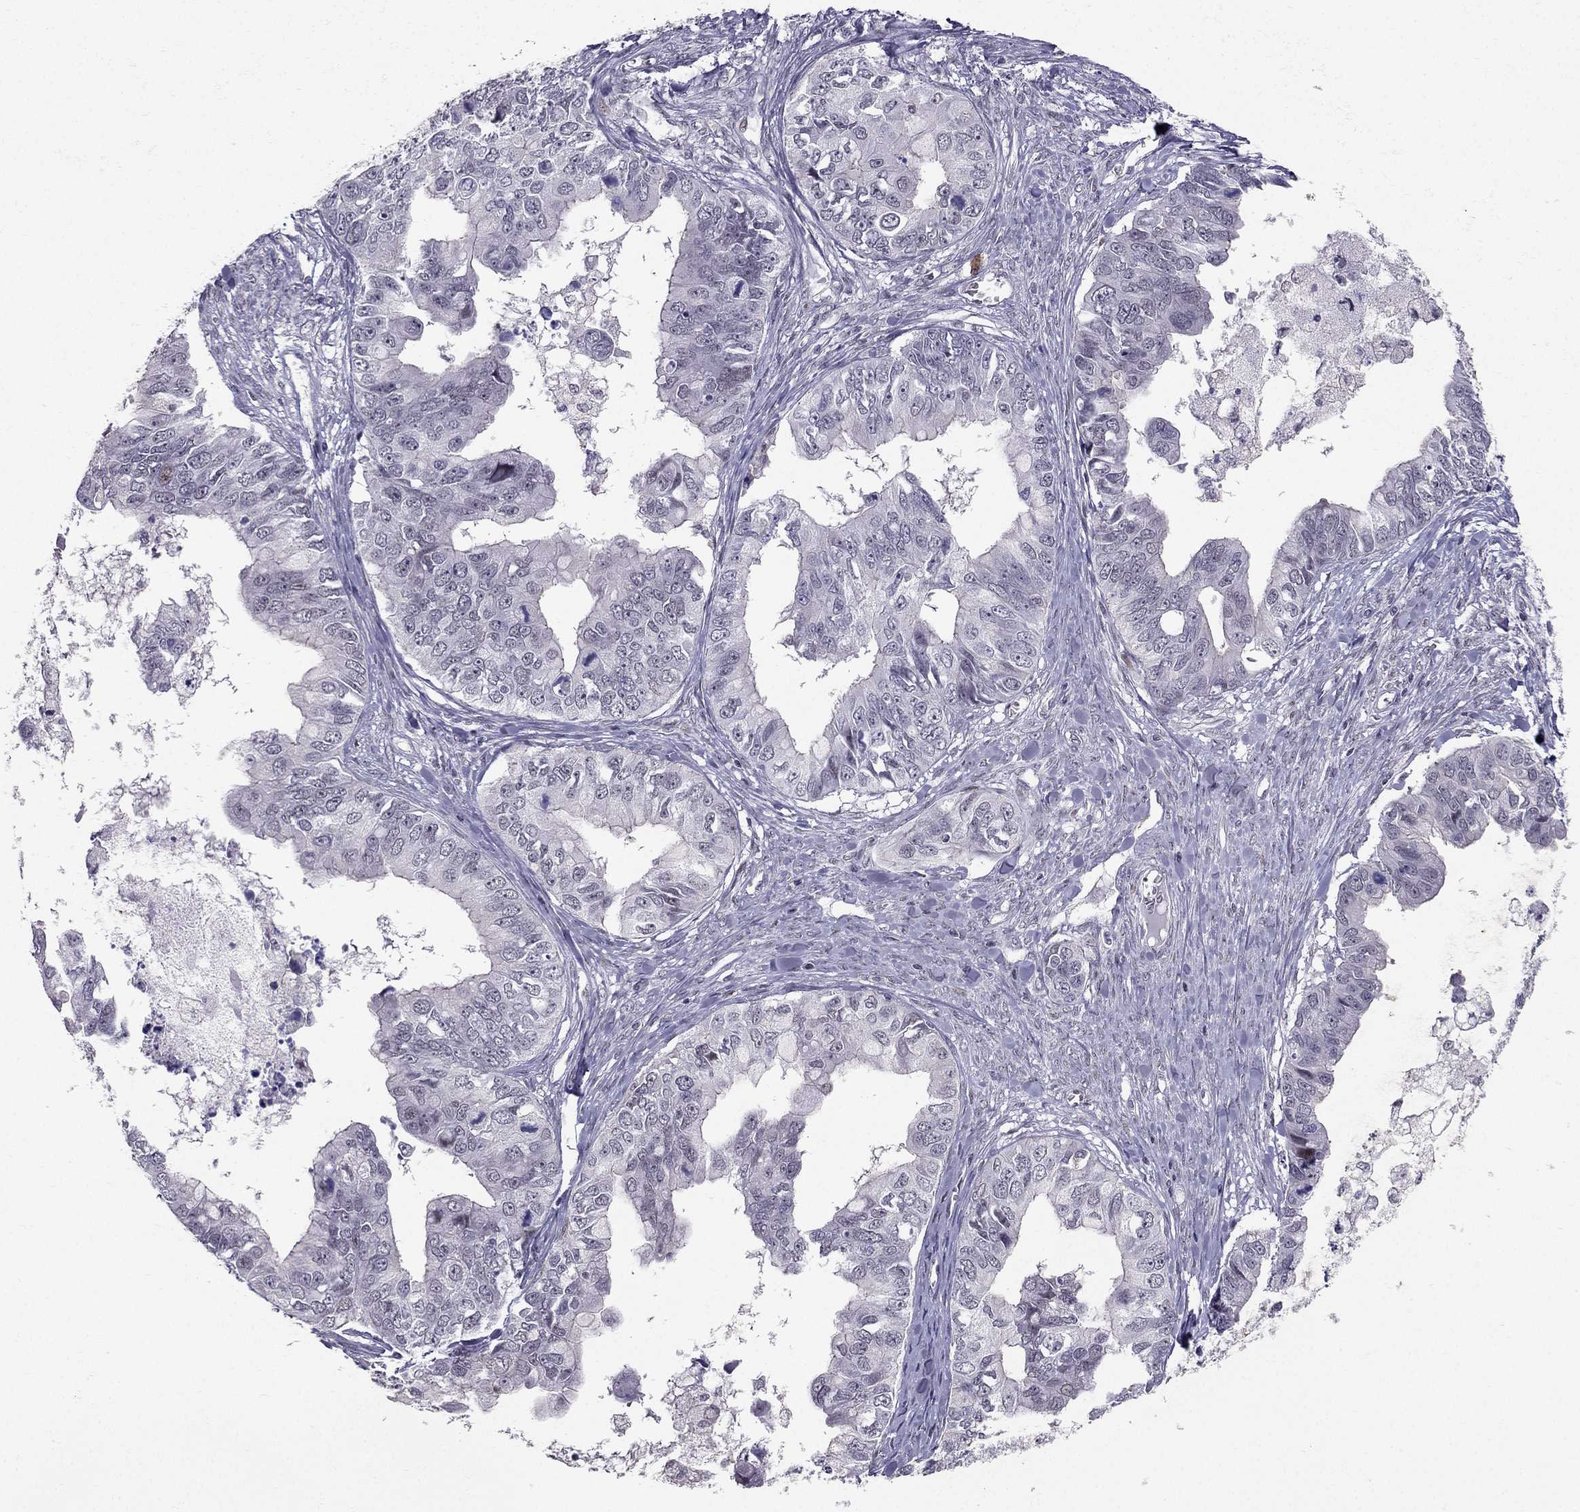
{"staining": {"intensity": "negative", "quantity": "none", "location": "none"}, "tissue": "ovarian cancer", "cell_type": "Tumor cells", "image_type": "cancer", "snomed": [{"axis": "morphology", "description": "Cystadenocarcinoma, mucinous, NOS"}, {"axis": "topography", "description": "Ovary"}], "caption": "Tumor cells are negative for protein expression in human ovarian cancer.", "gene": "RPRD2", "patient": {"sex": "female", "age": 76}}